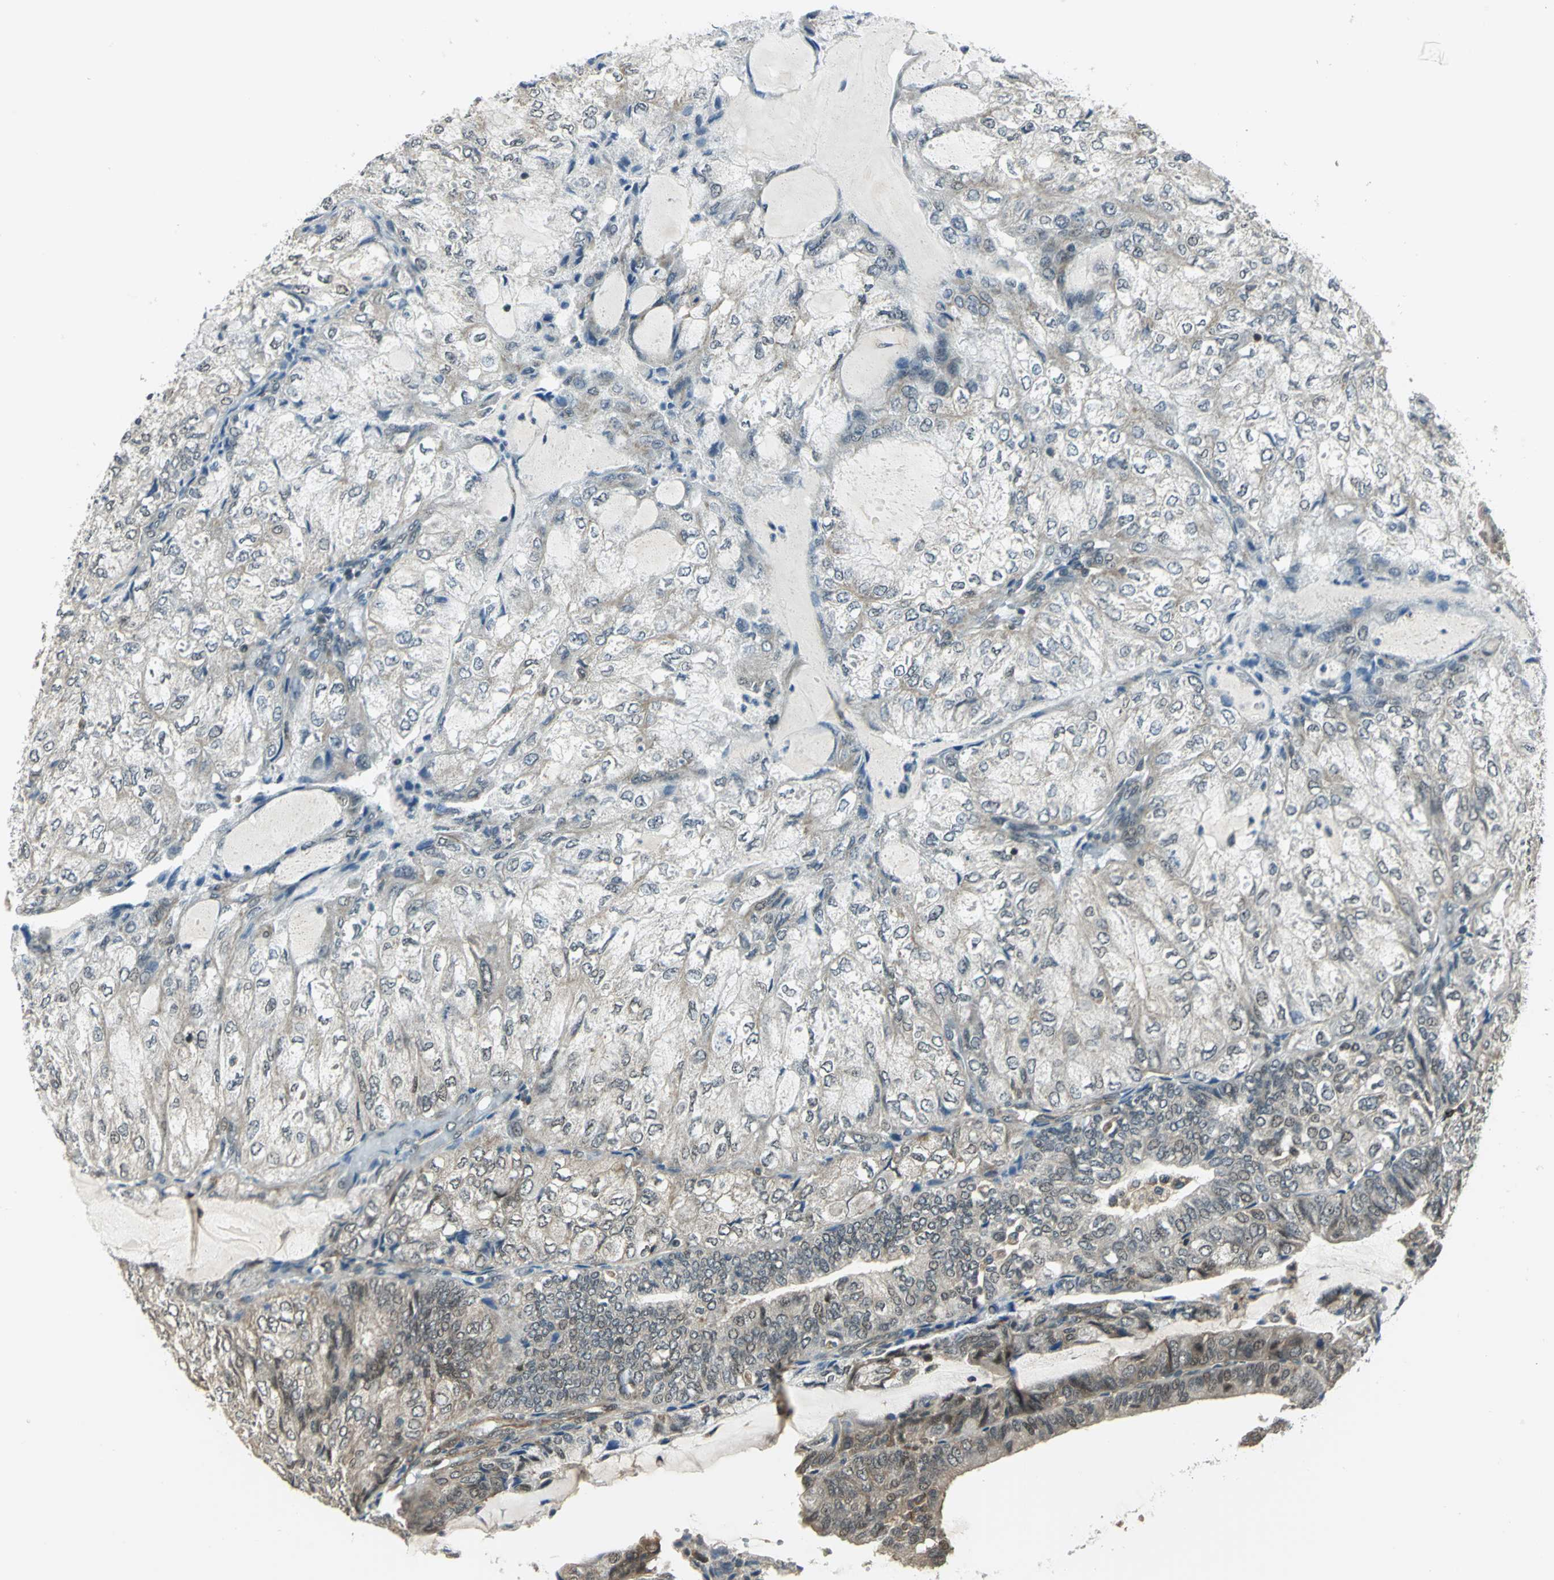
{"staining": {"intensity": "weak", "quantity": "25%-75%", "location": "cytoplasmic/membranous,nuclear"}, "tissue": "endometrial cancer", "cell_type": "Tumor cells", "image_type": "cancer", "snomed": [{"axis": "morphology", "description": "Adenocarcinoma, NOS"}, {"axis": "topography", "description": "Endometrium"}], "caption": "Human endometrial cancer (adenocarcinoma) stained with a protein marker shows weak staining in tumor cells.", "gene": "PLAGL2", "patient": {"sex": "female", "age": 81}}